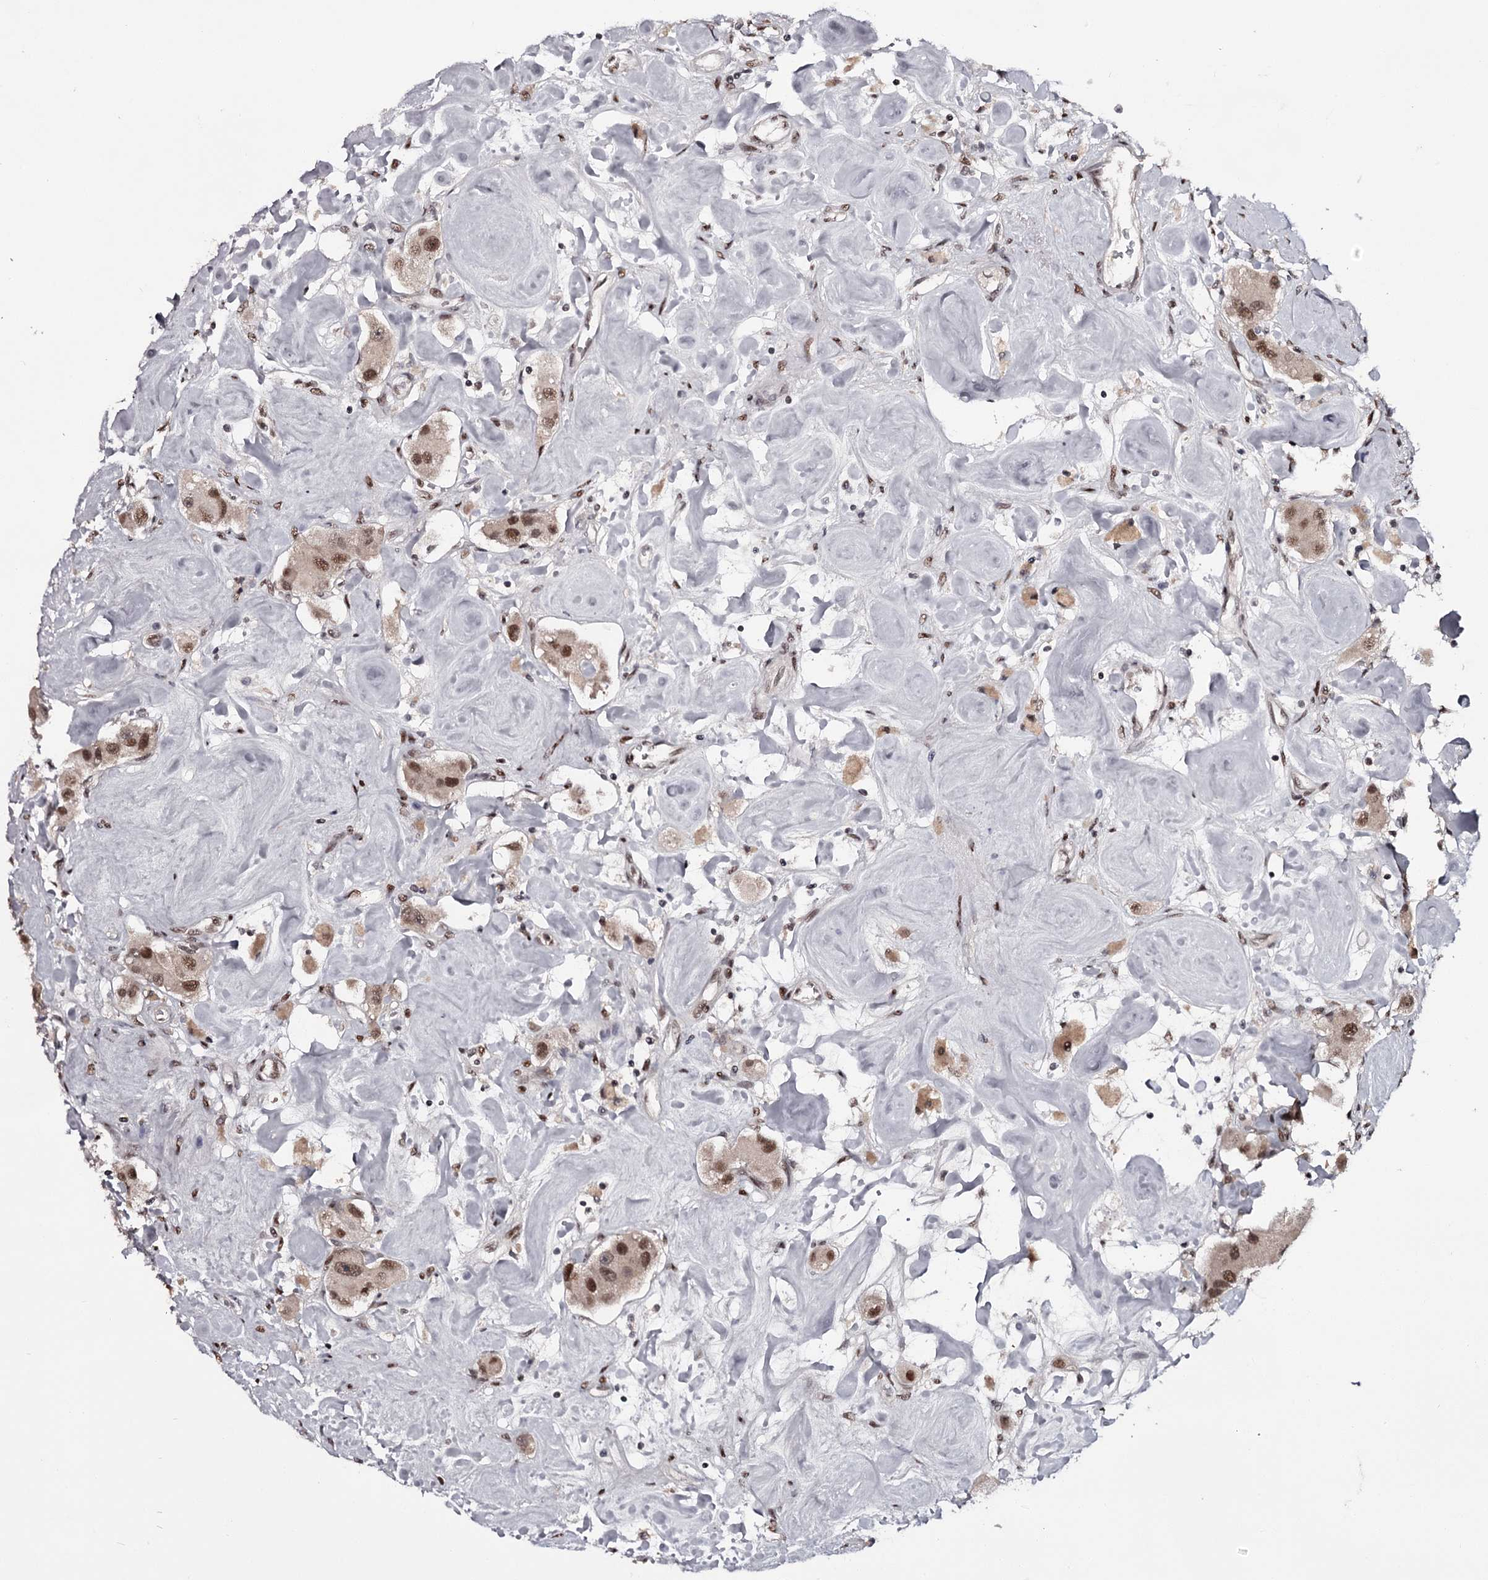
{"staining": {"intensity": "moderate", "quantity": ">75%", "location": "nuclear"}, "tissue": "carcinoid", "cell_type": "Tumor cells", "image_type": "cancer", "snomed": [{"axis": "morphology", "description": "Carcinoid, malignant, NOS"}, {"axis": "topography", "description": "Pancreas"}], "caption": "High-magnification brightfield microscopy of malignant carcinoid stained with DAB (brown) and counterstained with hematoxylin (blue). tumor cells exhibit moderate nuclear expression is present in approximately>75% of cells.", "gene": "TTC33", "patient": {"sex": "male", "age": 41}}